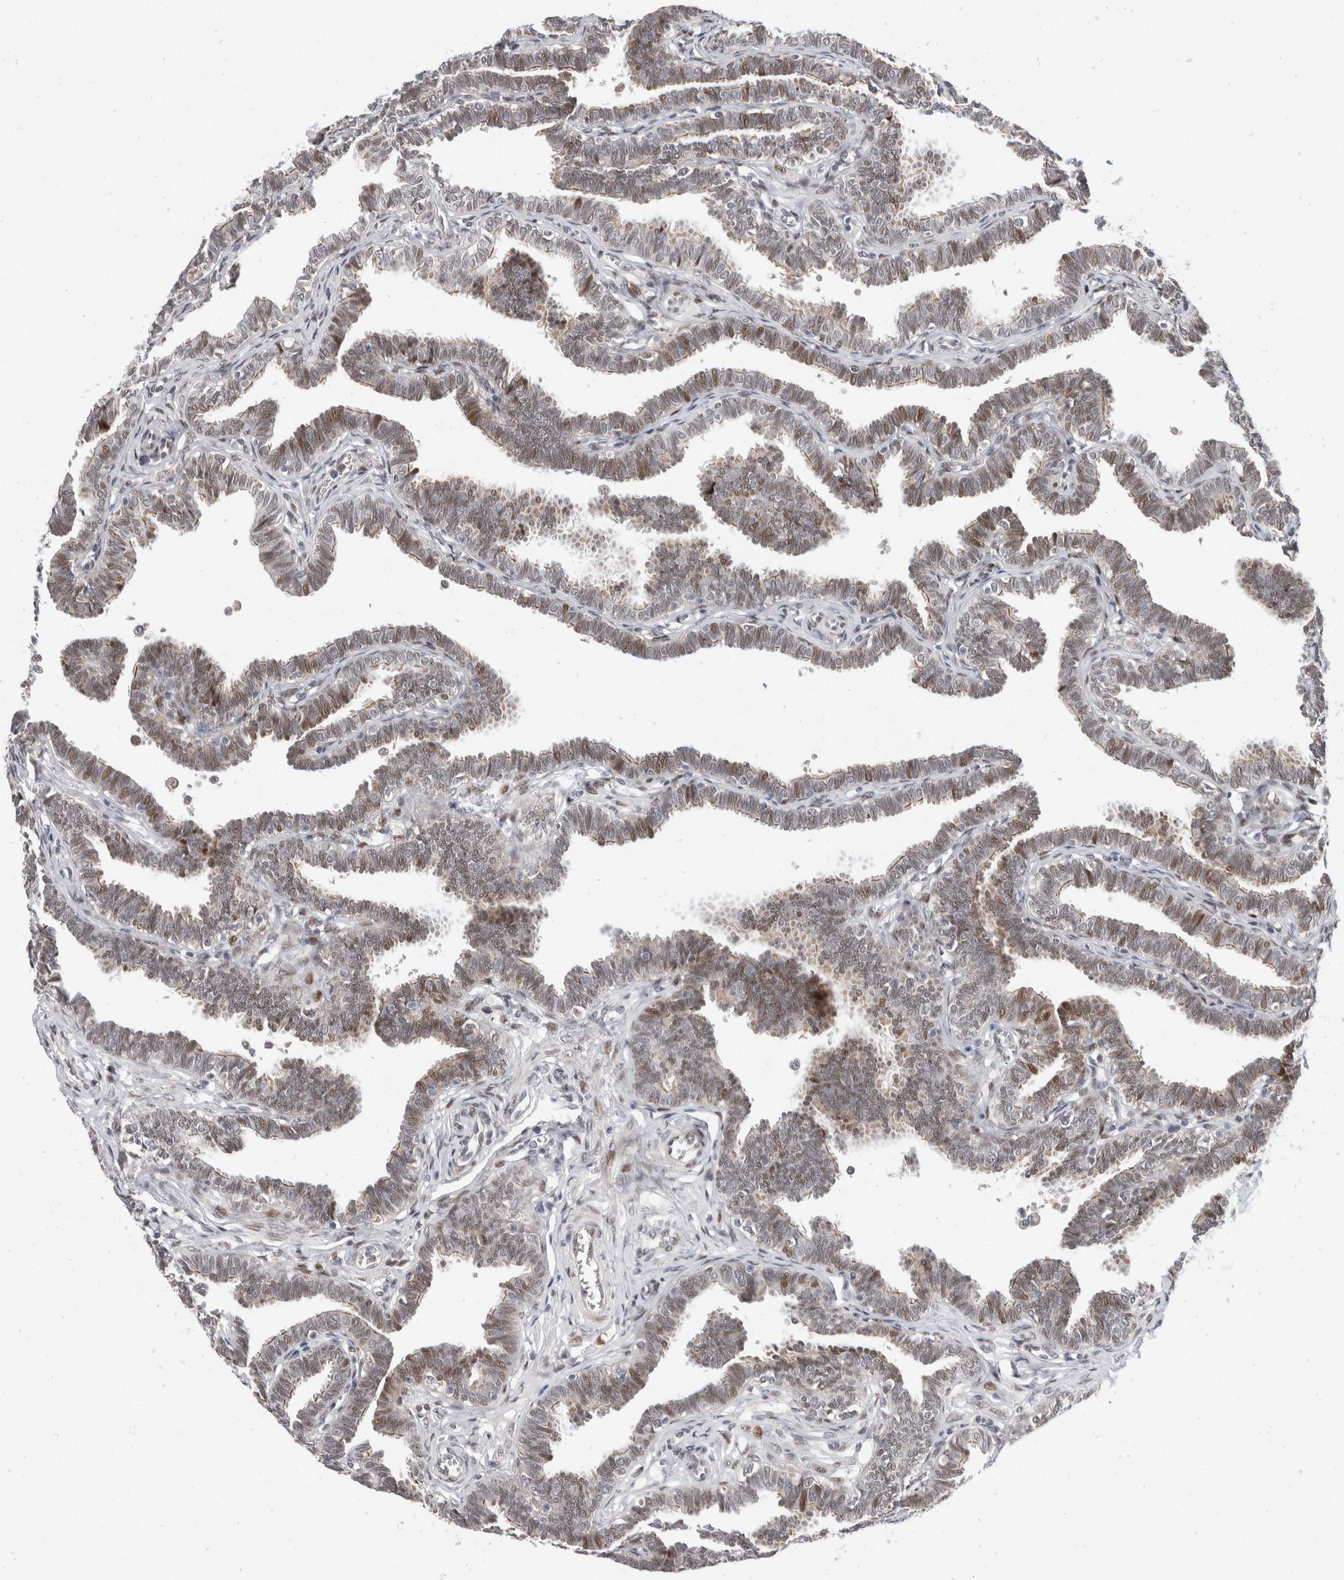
{"staining": {"intensity": "moderate", "quantity": "25%-75%", "location": "cytoplasmic/membranous,nuclear"}, "tissue": "fallopian tube", "cell_type": "Glandular cells", "image_type": "normal", "snomed": [{"axis": "morphology", "description": "Normal tissue, NOS"}, {"axis": "topography", "description": "Fallopian tube"}, {"axis": "topography", "description": "Ovary"}], "caption": "The histopathology image demonstrates a brown stain indicating the presence of a protein in the cytoplasmic/membranous,nuclear of glandular cells in fallopian tube. Using DAB (brown) and hematoxylin (blue) stains, captured at high magnification using brightfield microscopy.", "gene": "ZNF703", "patient": {"sex": "female", "age": 23}}